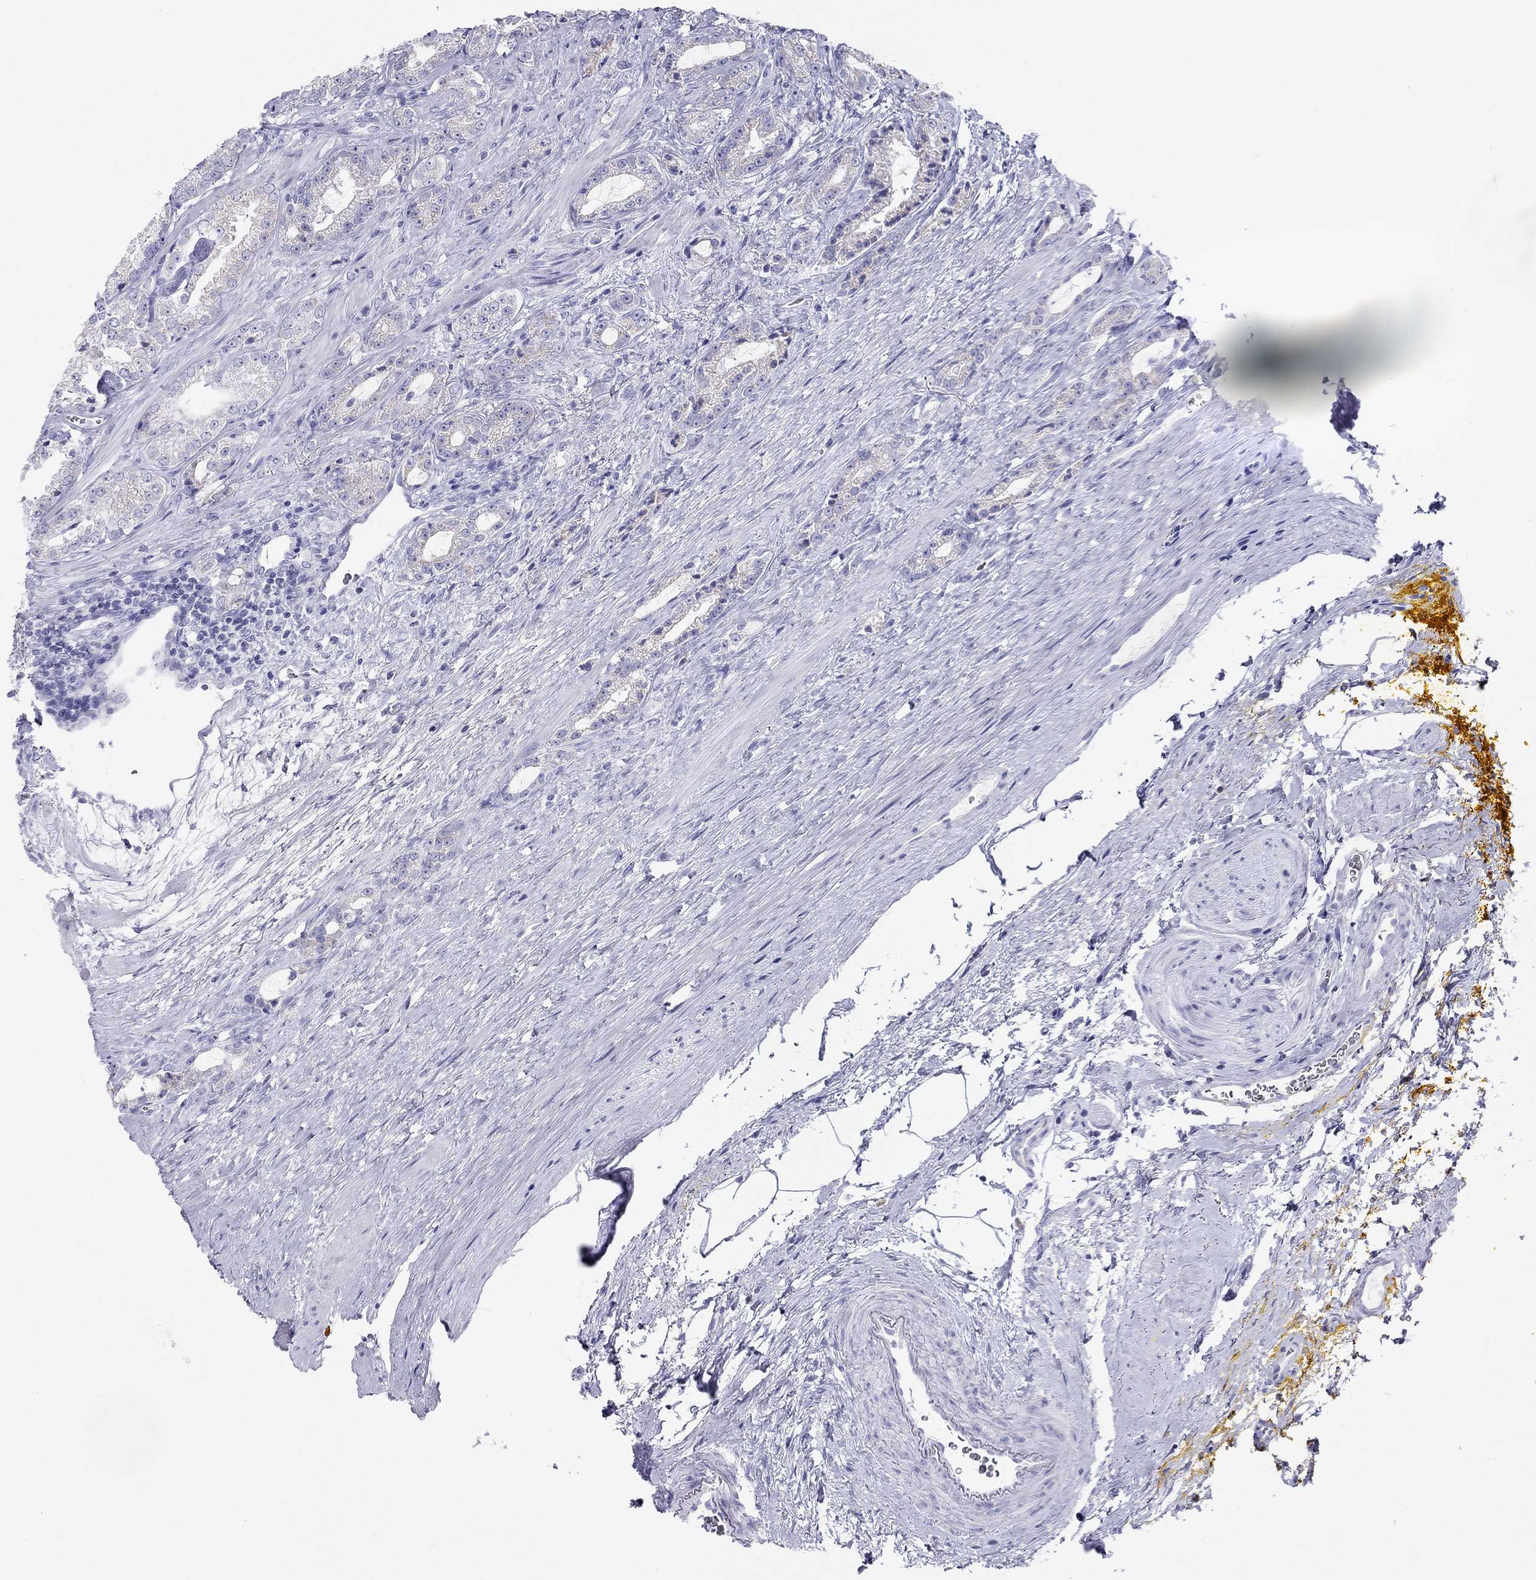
{"staining": {"intensity": "negative", "quantity": "none", "location": "none"}, "tissue": "prostate cancer", "cell_type": "Tumor cells", "image_type": "cancer", "snomed": [{"axis": "morphology", "description": "Adenocarcinoma, NOS"}, {"axis": "topography", "description": "Prostate"}], "caption": "DAB (3,3'-diaminobenzidine) immunohistochemical staining of prostate cancer (adenocarcinoma) exhibits no significant expression in tumor cells. (DAB (3,3'-diaminobenzidine) immunohistochemistry, high magnification).", "gene": "DPY19L2", "patient": {"sex": "male", "age": 67}}